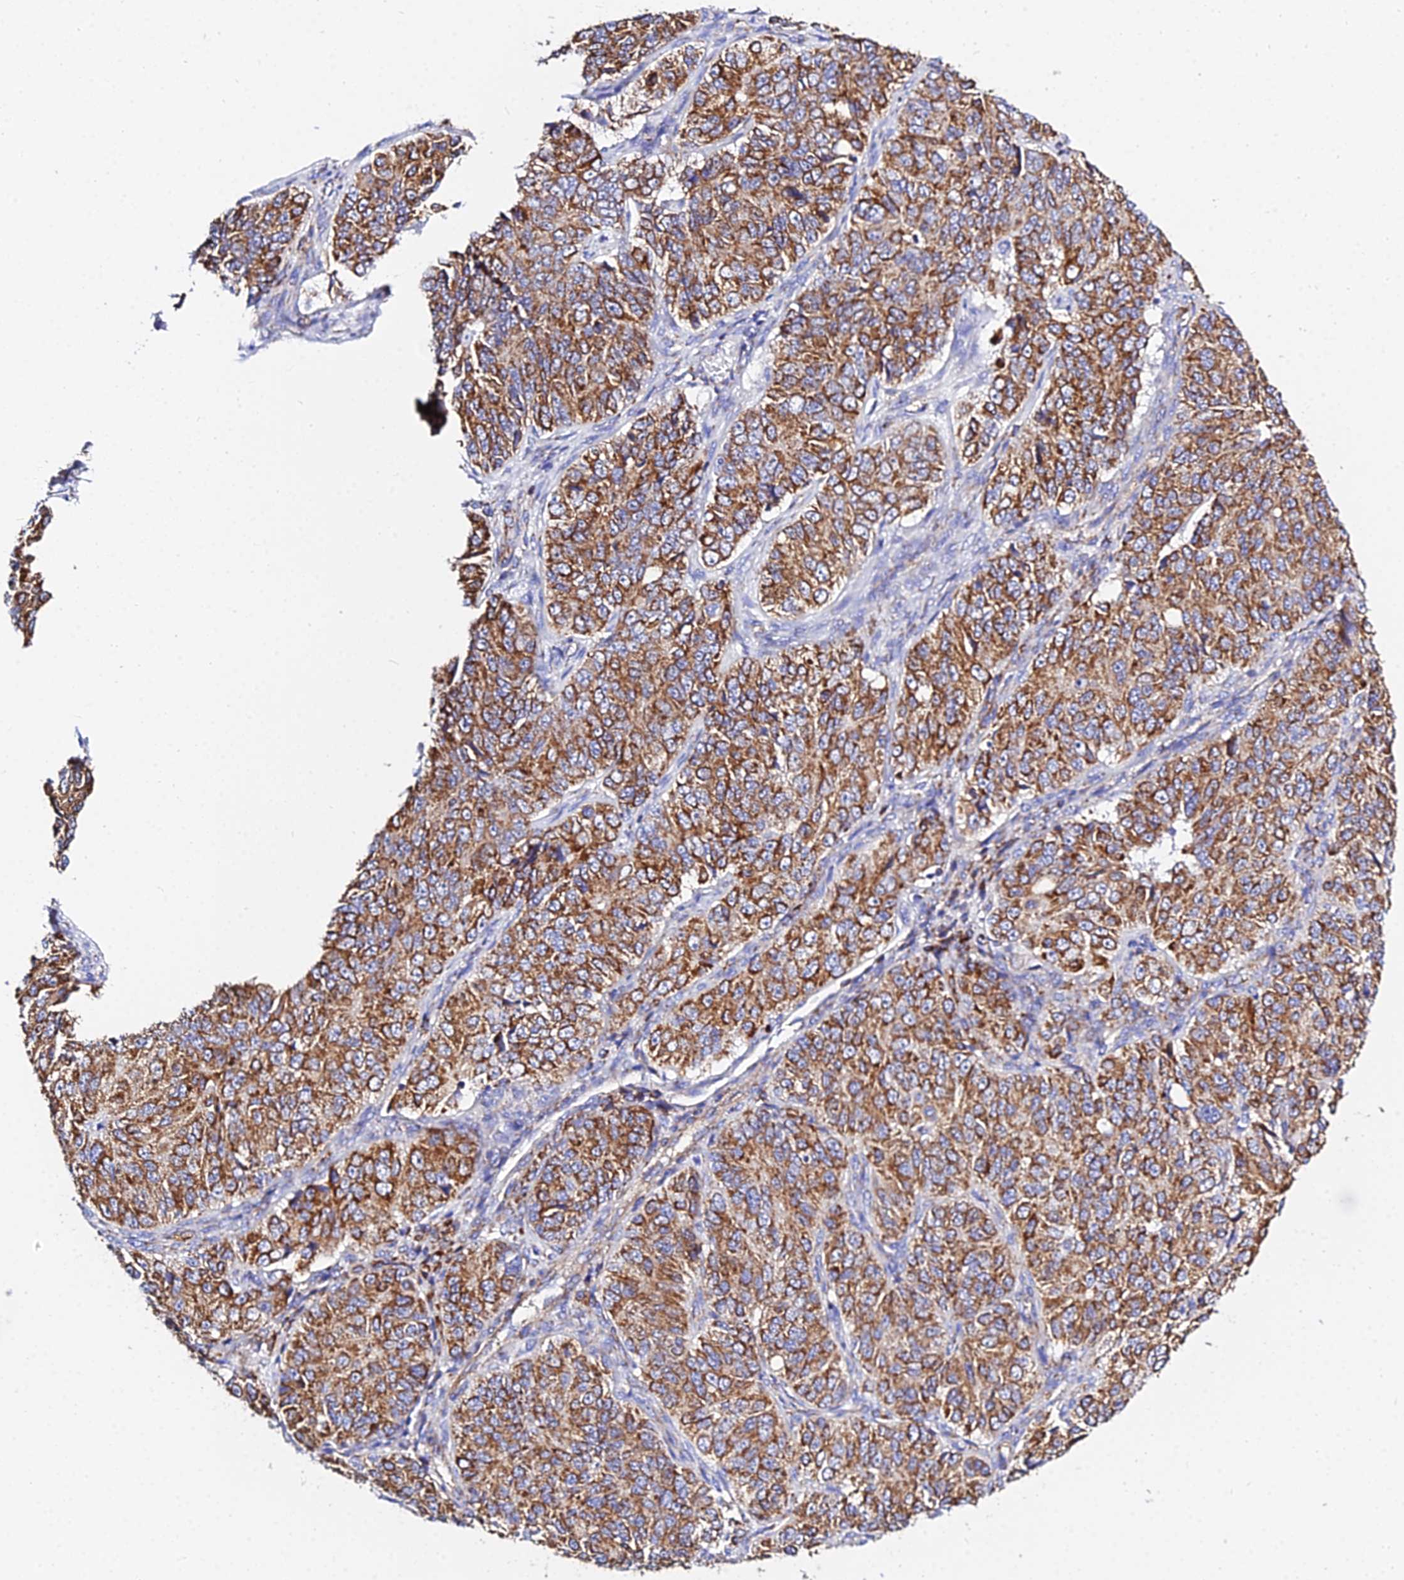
{"staining": {"intensity": "moderate", "quantity": ">75%", "location": "cytoplasmic/membranous"}, "tissue": "ovarian cancer", "cell_type": "Tumor cells", "image_type": "cancer", "snomed": [{"axis": "morphology", "description": "Carcinoma, endometroid"}, {"axis": "topography", "description": "Ovary"}], "caption": "Human ovarian endometroid carcinoma stained with a brown dye demonstrates moderate cytoplasmic/membranous positive expression in about >75% of tumor cells.", "gene": "ZNF573", "patient": {"sex": "female", "age": 51}}